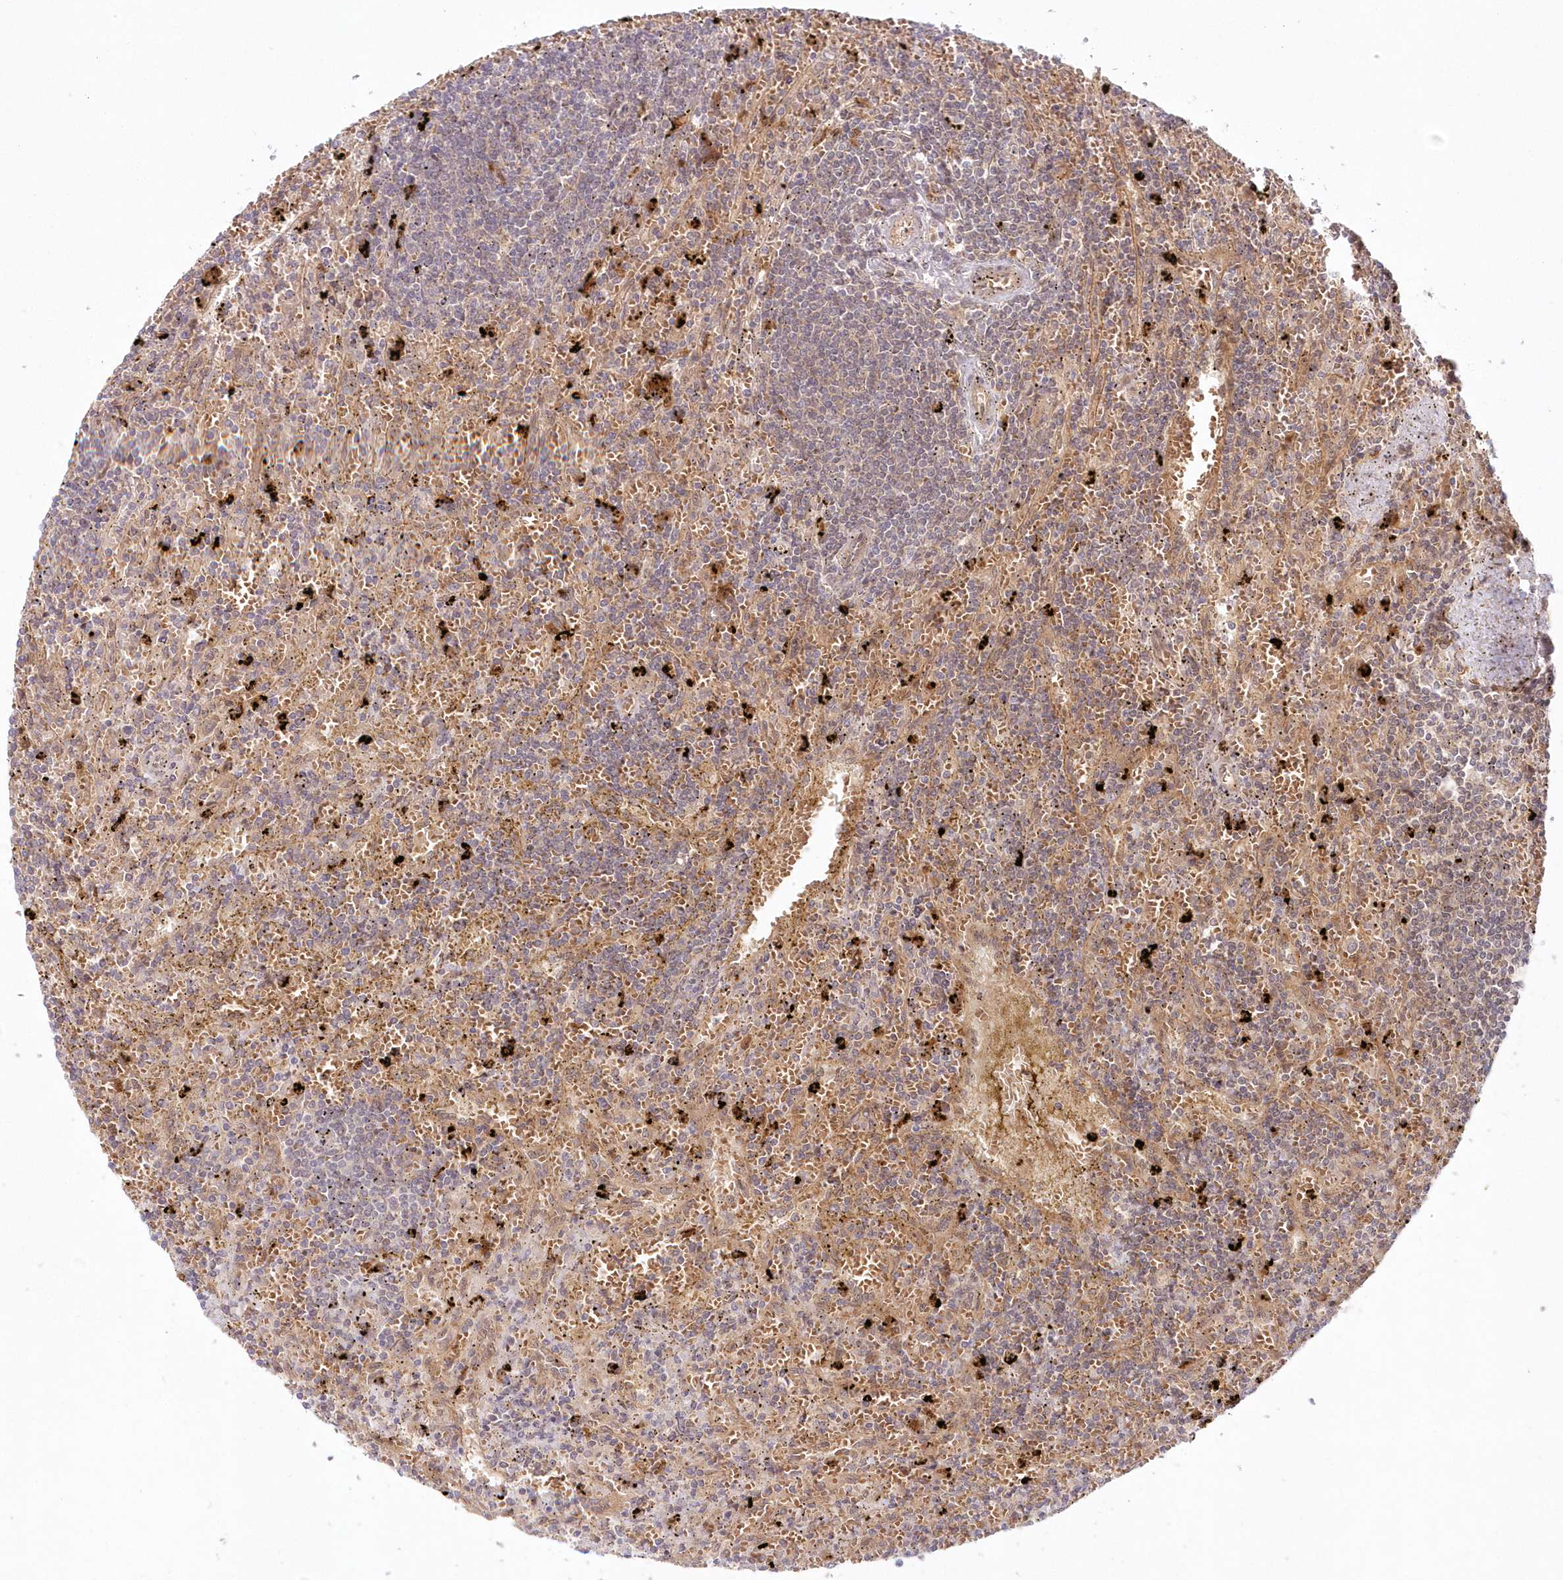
{"staining": {"intensity": "weak", "quantity": "25%-75%", "location": "cytoplasmic/membranous"}, "tissue": "lymphoma", "cell_type": "Tumor cells", "image_type": "cancer", "snomed": [{"axis": "morphology", "description": "Malignant lymphoma, non-Hodgkin's type, Low grade"}, {"axis": "topography", "description": "Spleen"}], "caption": "Tumor cells exhibit low levels of weak cytoplasmic/membranous expression in about 25%-75% of cells in lymphoma.", "gene": "GBE1", "patient": {"sex": "male", "age": 76}}